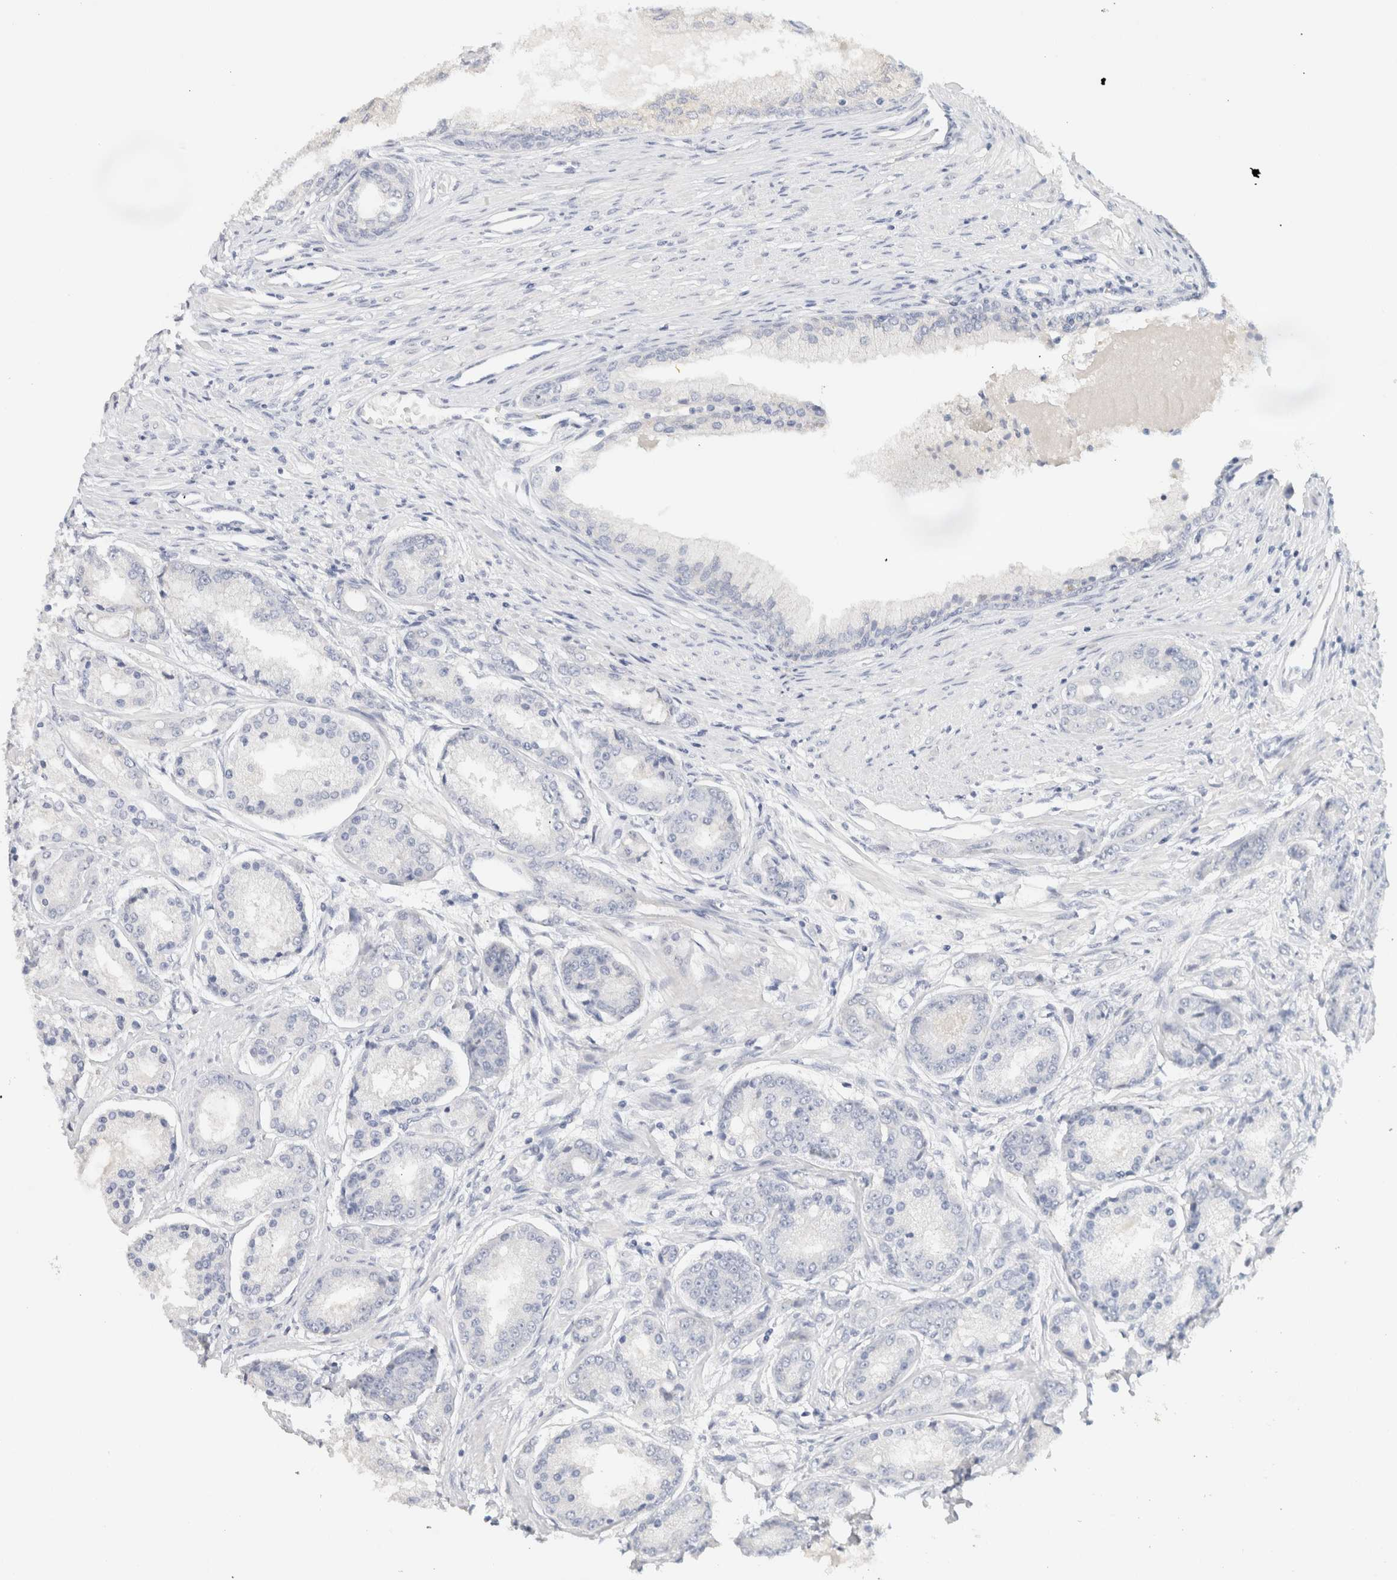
{"staining": {"intensity": "negative", "quantity": "none", "location": "none"}, "tissue": "prostate cancer", "cell_type": "Tumor cells", "image_type": "cancer", "snomed": [{"axis": "morphology", "description": "Adenocarcinoma, High grade"}, {"axis": "topography", "description": "Prostate"}], "caption": "DAB immunohistochemical staining of human prostate cancer demonstrates no significant positivity in tumor cells.", "gene": "NEFM", "patient": {"sex": "male", "age": 59}}